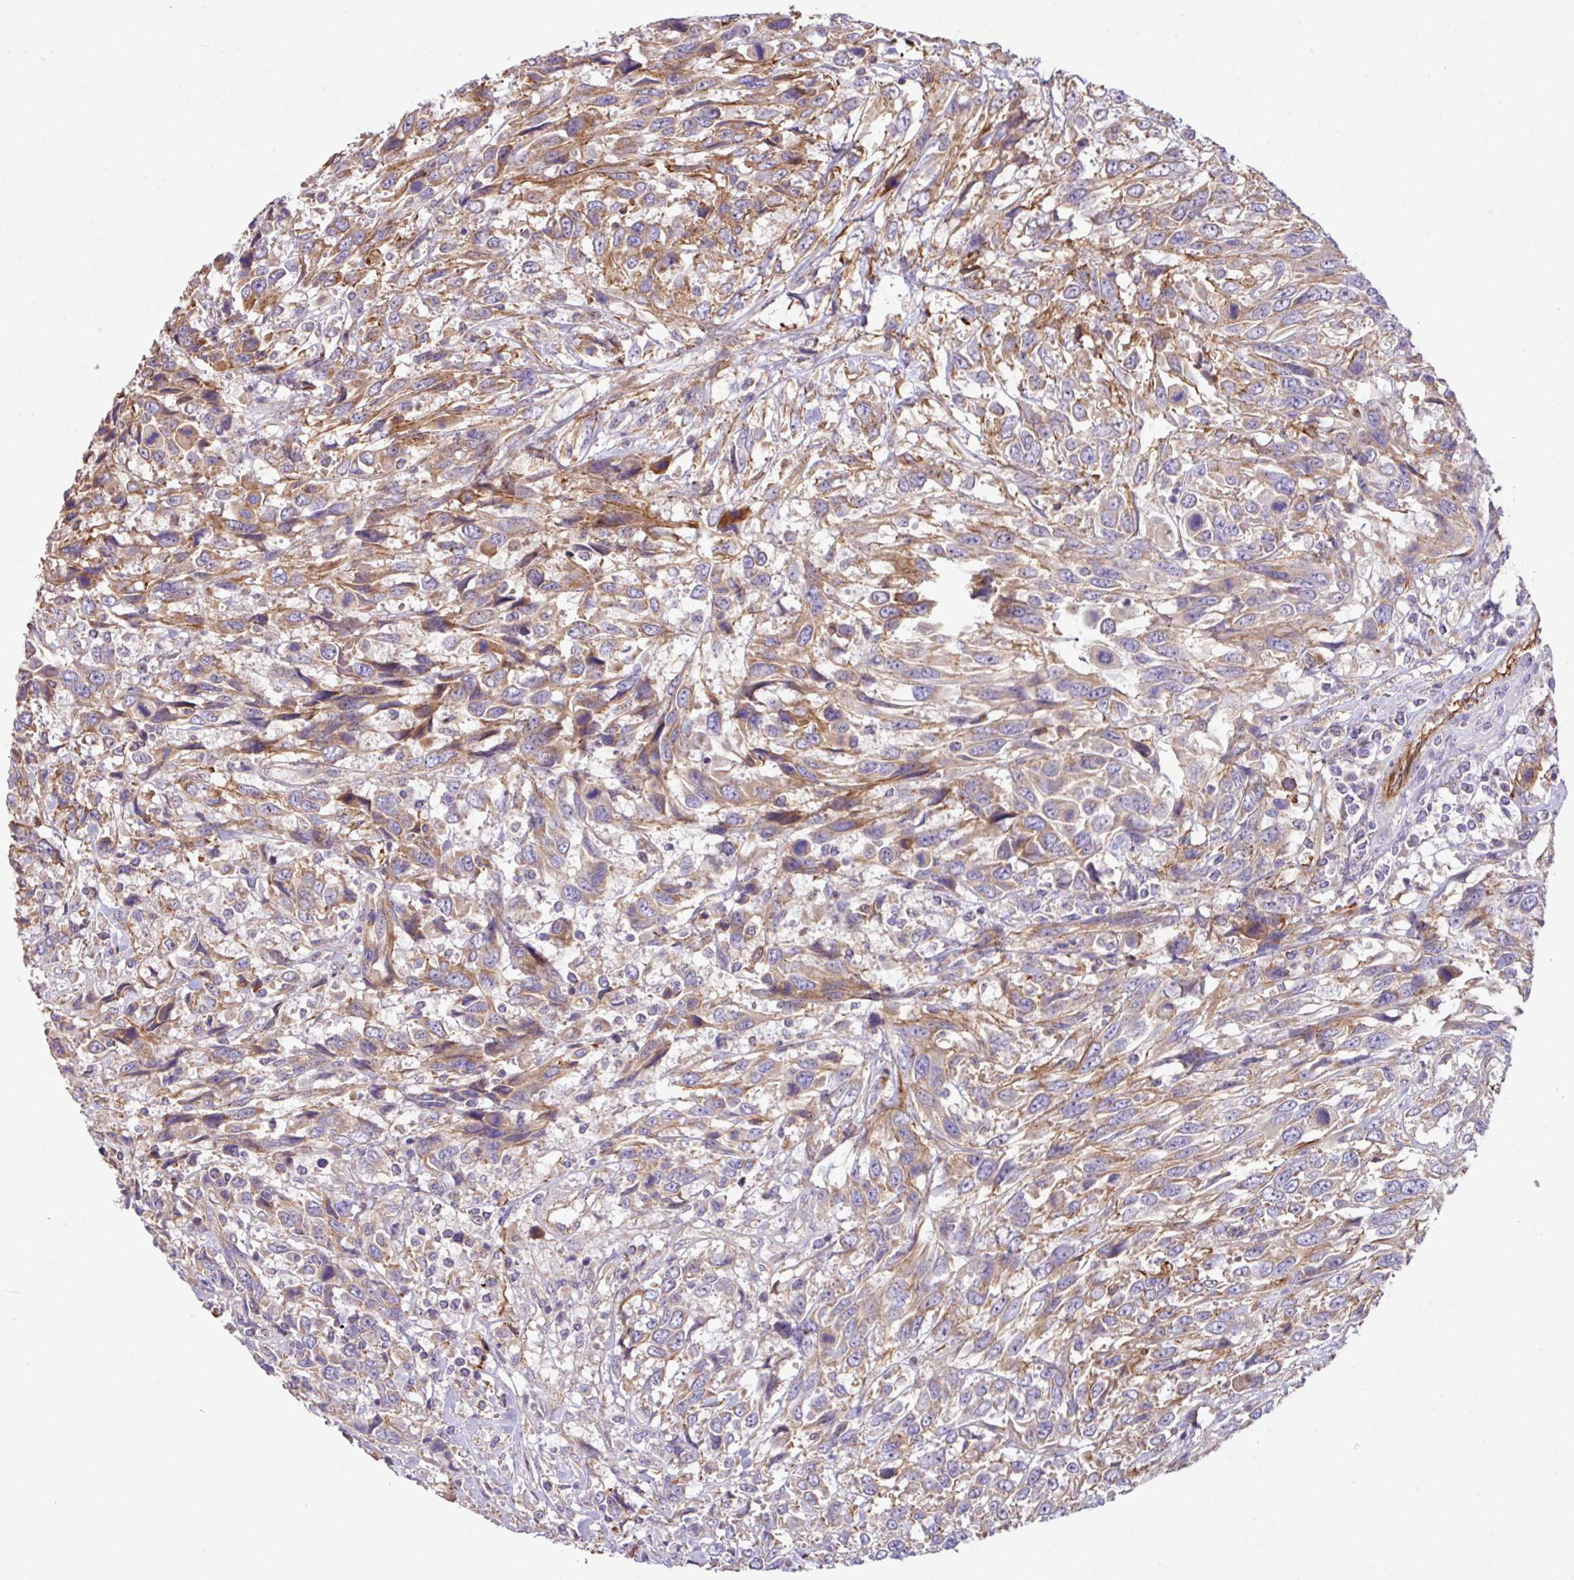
{"staining": {"intensity": "moderate", "quantity": ">75%", "location": "cytoplasmic/membranous"}, "tissue": "urothelial cancer", "cell_type": "Tumor cells", "image_type": "cancer", "snomed": [{"axis": "morphology", "description": "Urothelial carcinoma, High grade"}, {"axis": "topography", "description": "Urinary bladder"}], "caption": "A brown stain highlights moderate cytoplasmic/membranous expression of a protein in urothelial cancer tumor cells.", "gene": "LRRC53", "patient": {"sex": "female", "age": 70}}